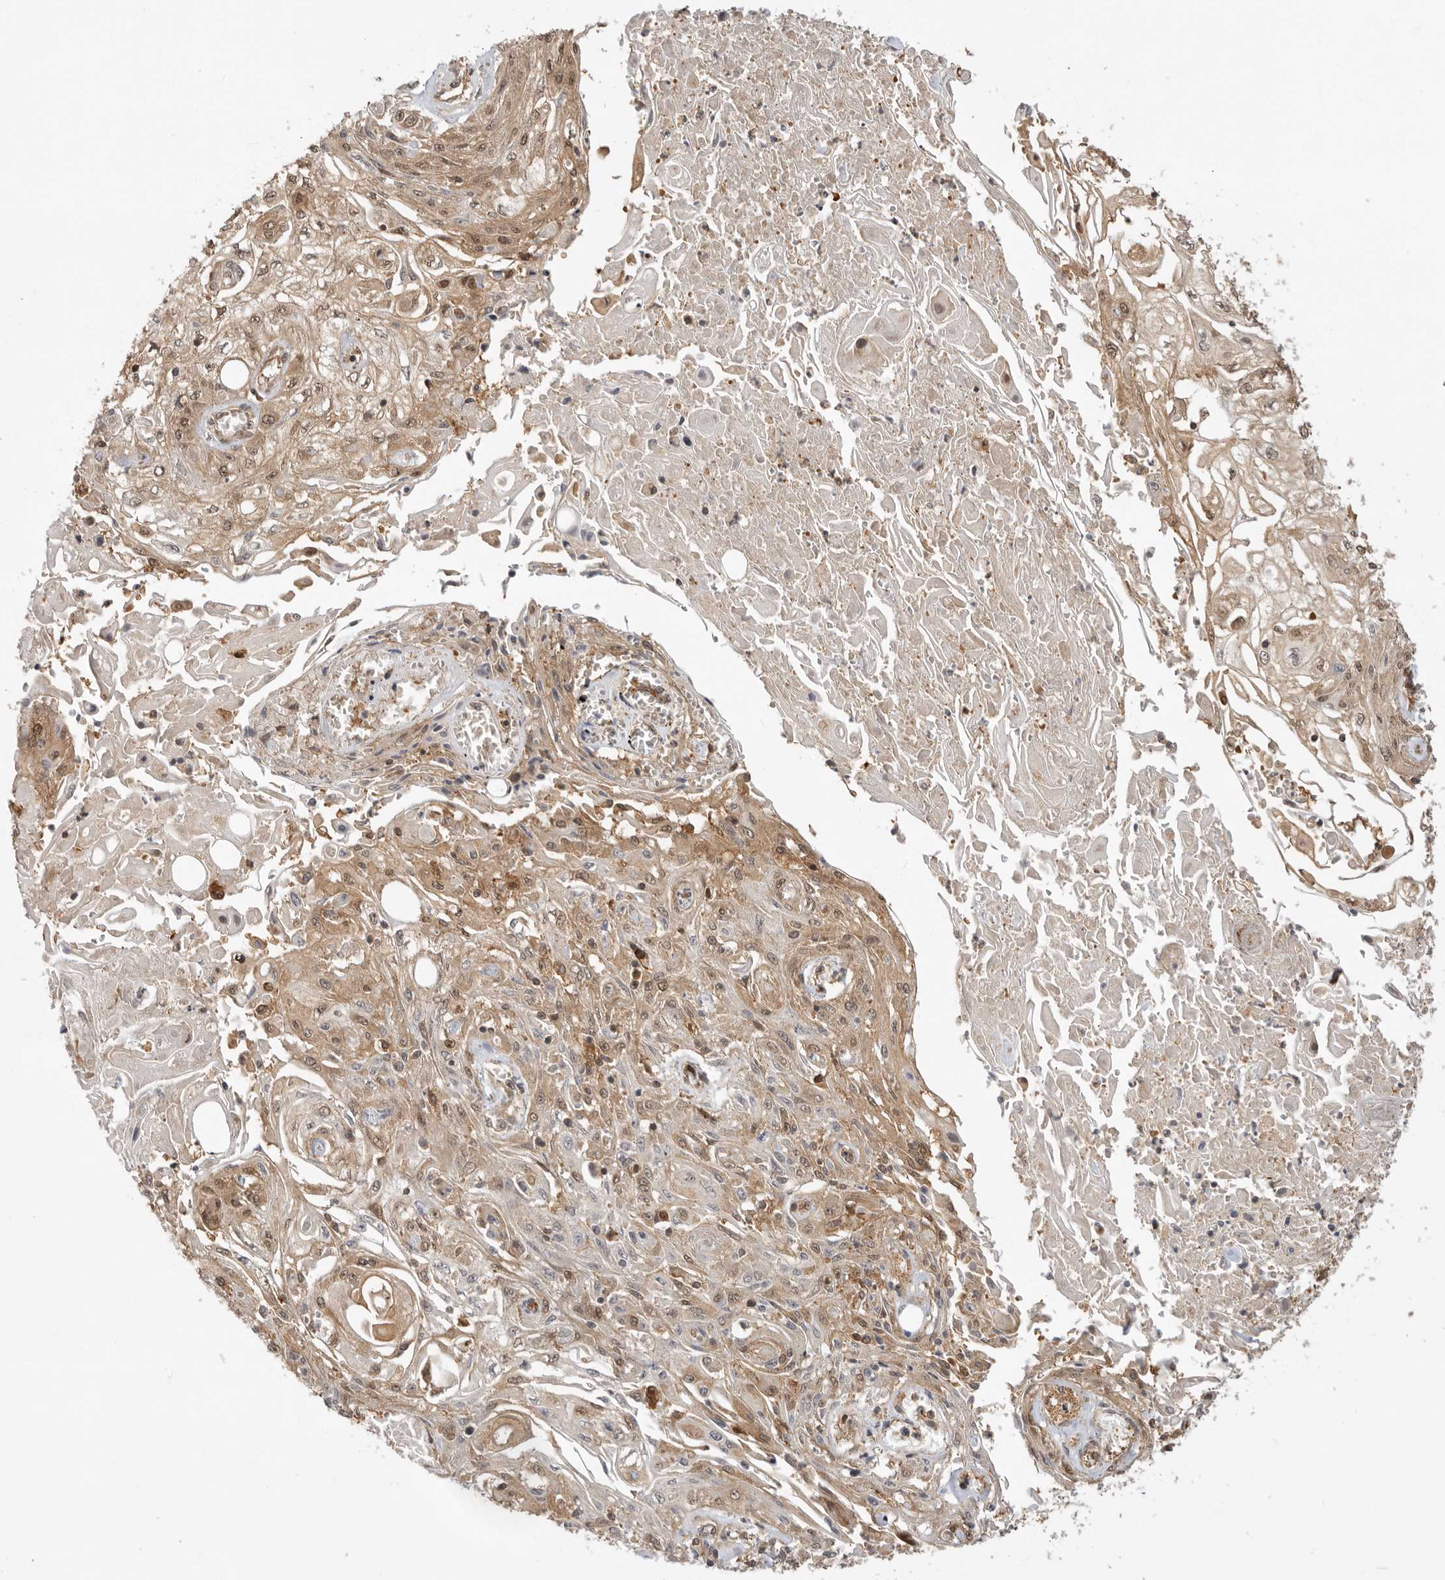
{"staining": {"intensity": "weak", "quantity": ">75%", "location": "cytoplasmic/membranous,nuclear"}, "tissue": "skin cancer", "cell_type": "Tumor cells", "image_type": "cancer", "snomed": [{"axis": "morphology", "description": "Squamous cell carcinoma, NOS"}, {"axis": "morphology", "description": "Squamous cell carcinoma, metastatic, NOS"}, {"axis": "topography", "description": "Skin"}, {"axis": "topography", "description": "Lymph node"}], "caption": "Skin metastatic squamous cell carcinoma was stained to show a protein in brown. There is low levels of weak cytoplasmic/membranous and nuclear expression in about >75% of tumor cells. (DAB (3,3'-diaminobenzidine) IHC, brown staining for protein, blue staining for nuclei).", "gene": "ADPRS", "patient": {"sex": "male", "age": 75}}